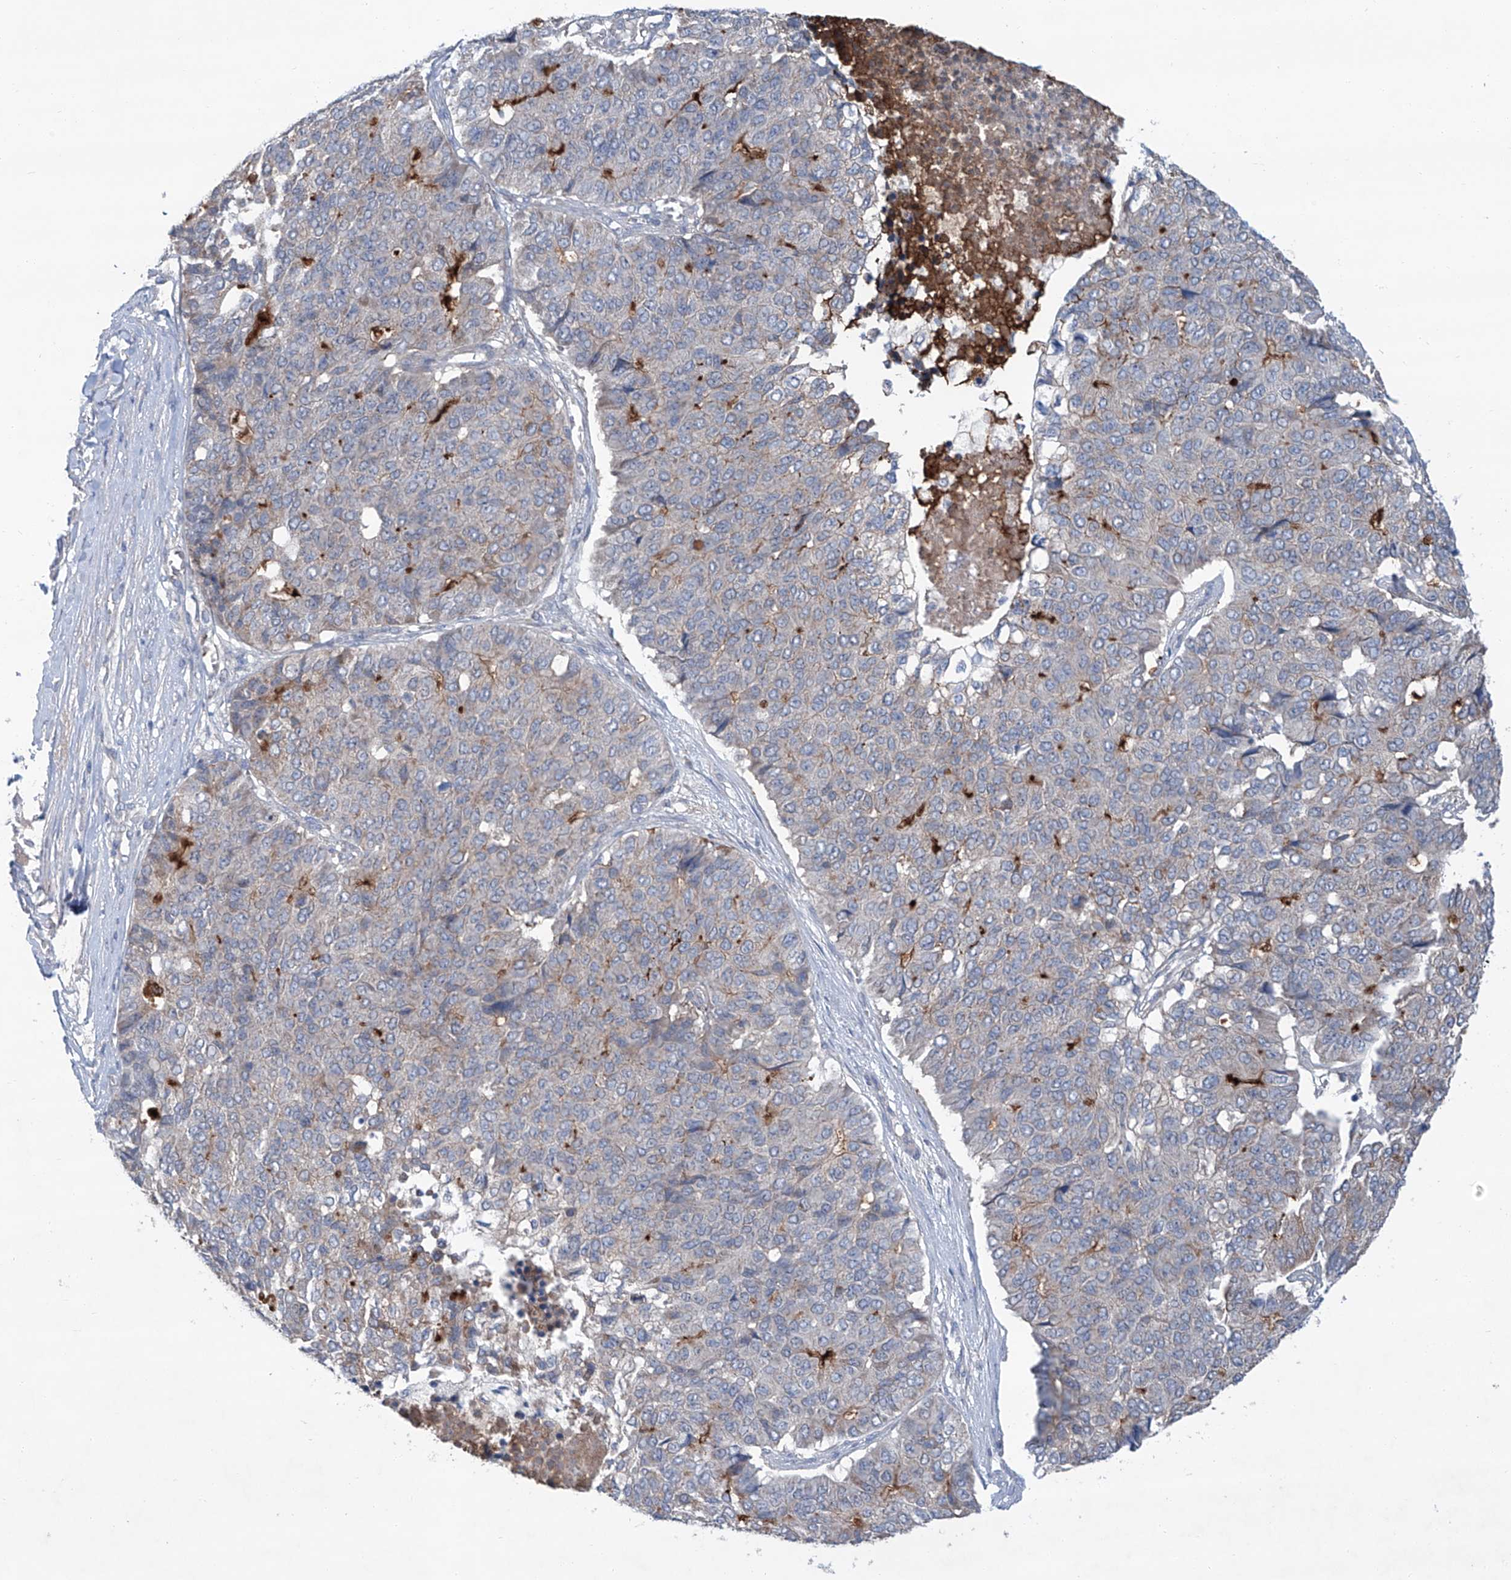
{"staining": {"intensity": "moderate", "quantity": "<25%", "location": "cytoplasmic/membranous"}, "tissue": "pancreatic cancer", "cell_type": "Tumor cells", "image_type": "cancer", "snomed": [{"axis": "morphology", "description": "Adenocarcinoma, NOS"}, {"axis": "topography", "description": "Pancreas"}], "caption": "Pancreatic cancer was stained to show a protein in brown. There is low levels of moderate cytoplasmic/membranous positivity in approximately <25% of tumor cells.", "gene": "SIX4", "patient": {"sex": "male", "age": 50}}